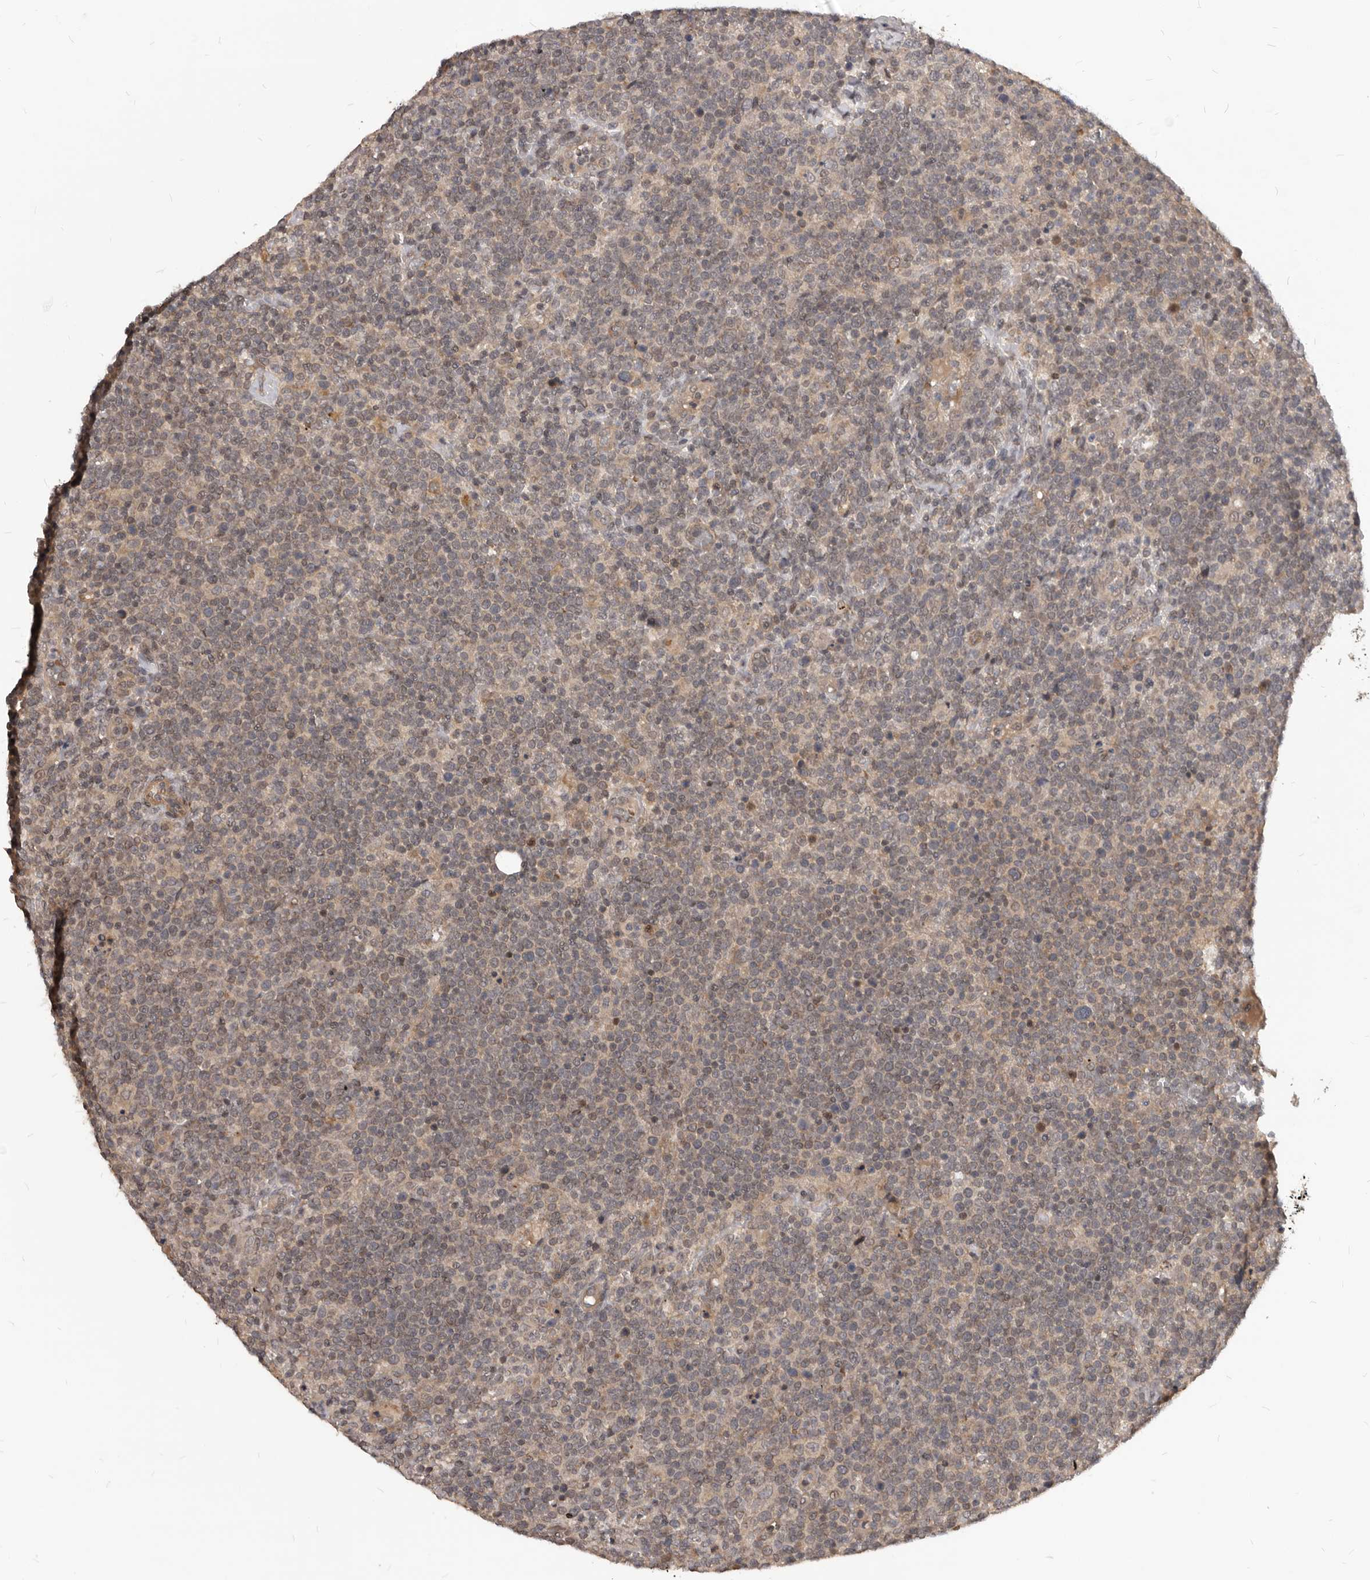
{"staining": {"intensity": "weak", "quantity": ">75%", "location": "cytoplasmic/membranous"}, "tissue": "lymphoma", "cell_type": "Tumor cells", "image_type": "cancer", "snomed": [{"axis": "morphology", "description": "Malignant lymphoma, non-Hodgkin's type, High grade"}, {"axis": "topography", "description": "Lymph node"}], "caption": "Protein expression analysis of high-grade malignant lymphoma, non-Hodgkin's type demonstrates weak cytoplasmic/membranous expression in approximately >75% of tumor cells. (DAB IHC, brown staining for protein, blue staining for nuclei).", "gene": "GABPB2", "patient": {"sex": "male", "age": 61}}